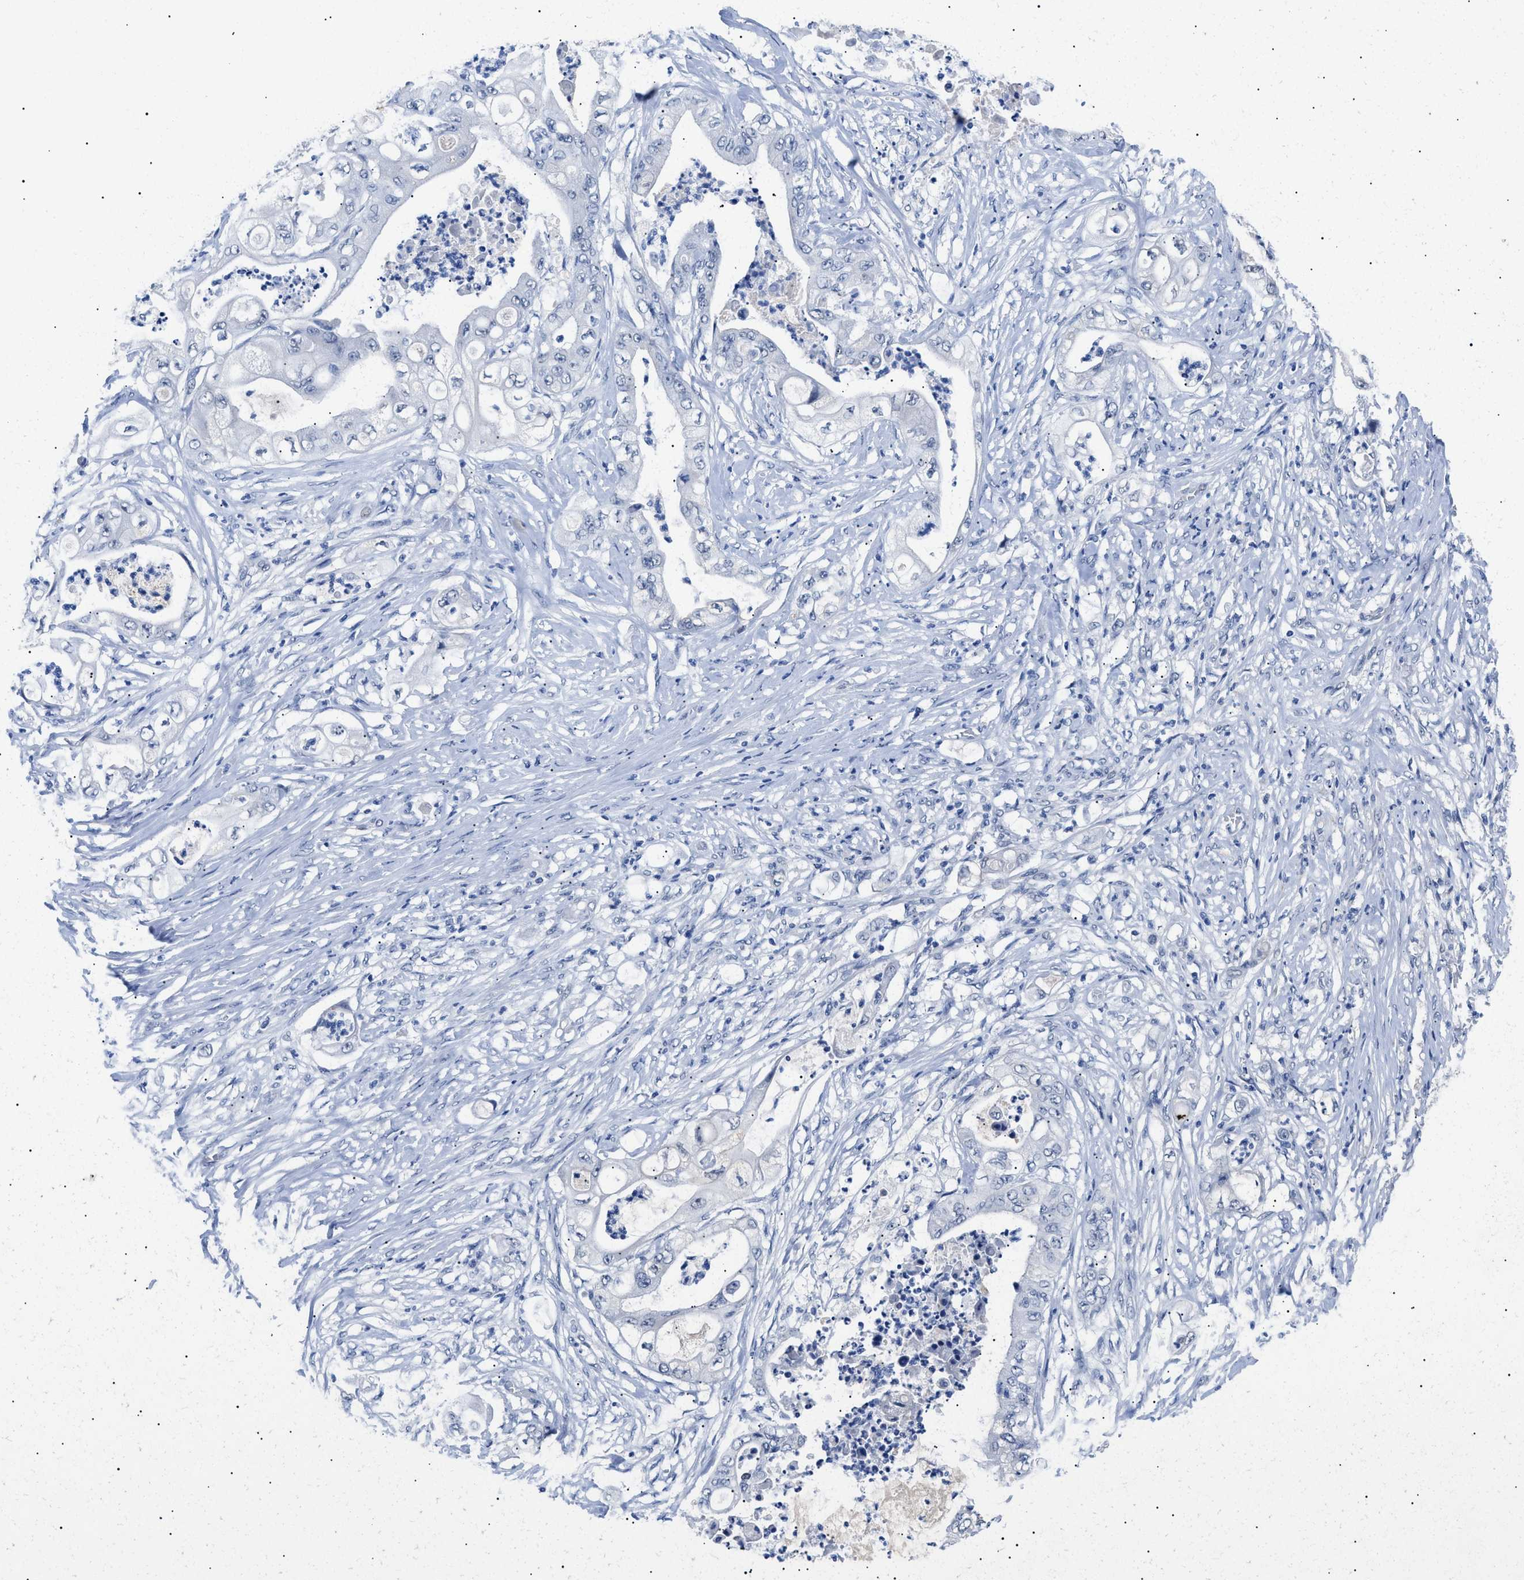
{"staining": {"intensity": "negative", "quantity": "none", "location": "none"}, "tissue": "stomach cancer", "cell_type": "Tumor cells", "image_type": "cancer", "snomed": [{"axis": "morphology", "description": "Adenocarcinoma, NOS"}, {"axis": "topography", "description": "Stomach"}], "caption": "Tumor cells are negative for brown protein staining in adenocarcinoma (stomach).", "gene": "PRRT2", "patient": {"sex": "female", "age": 73}}